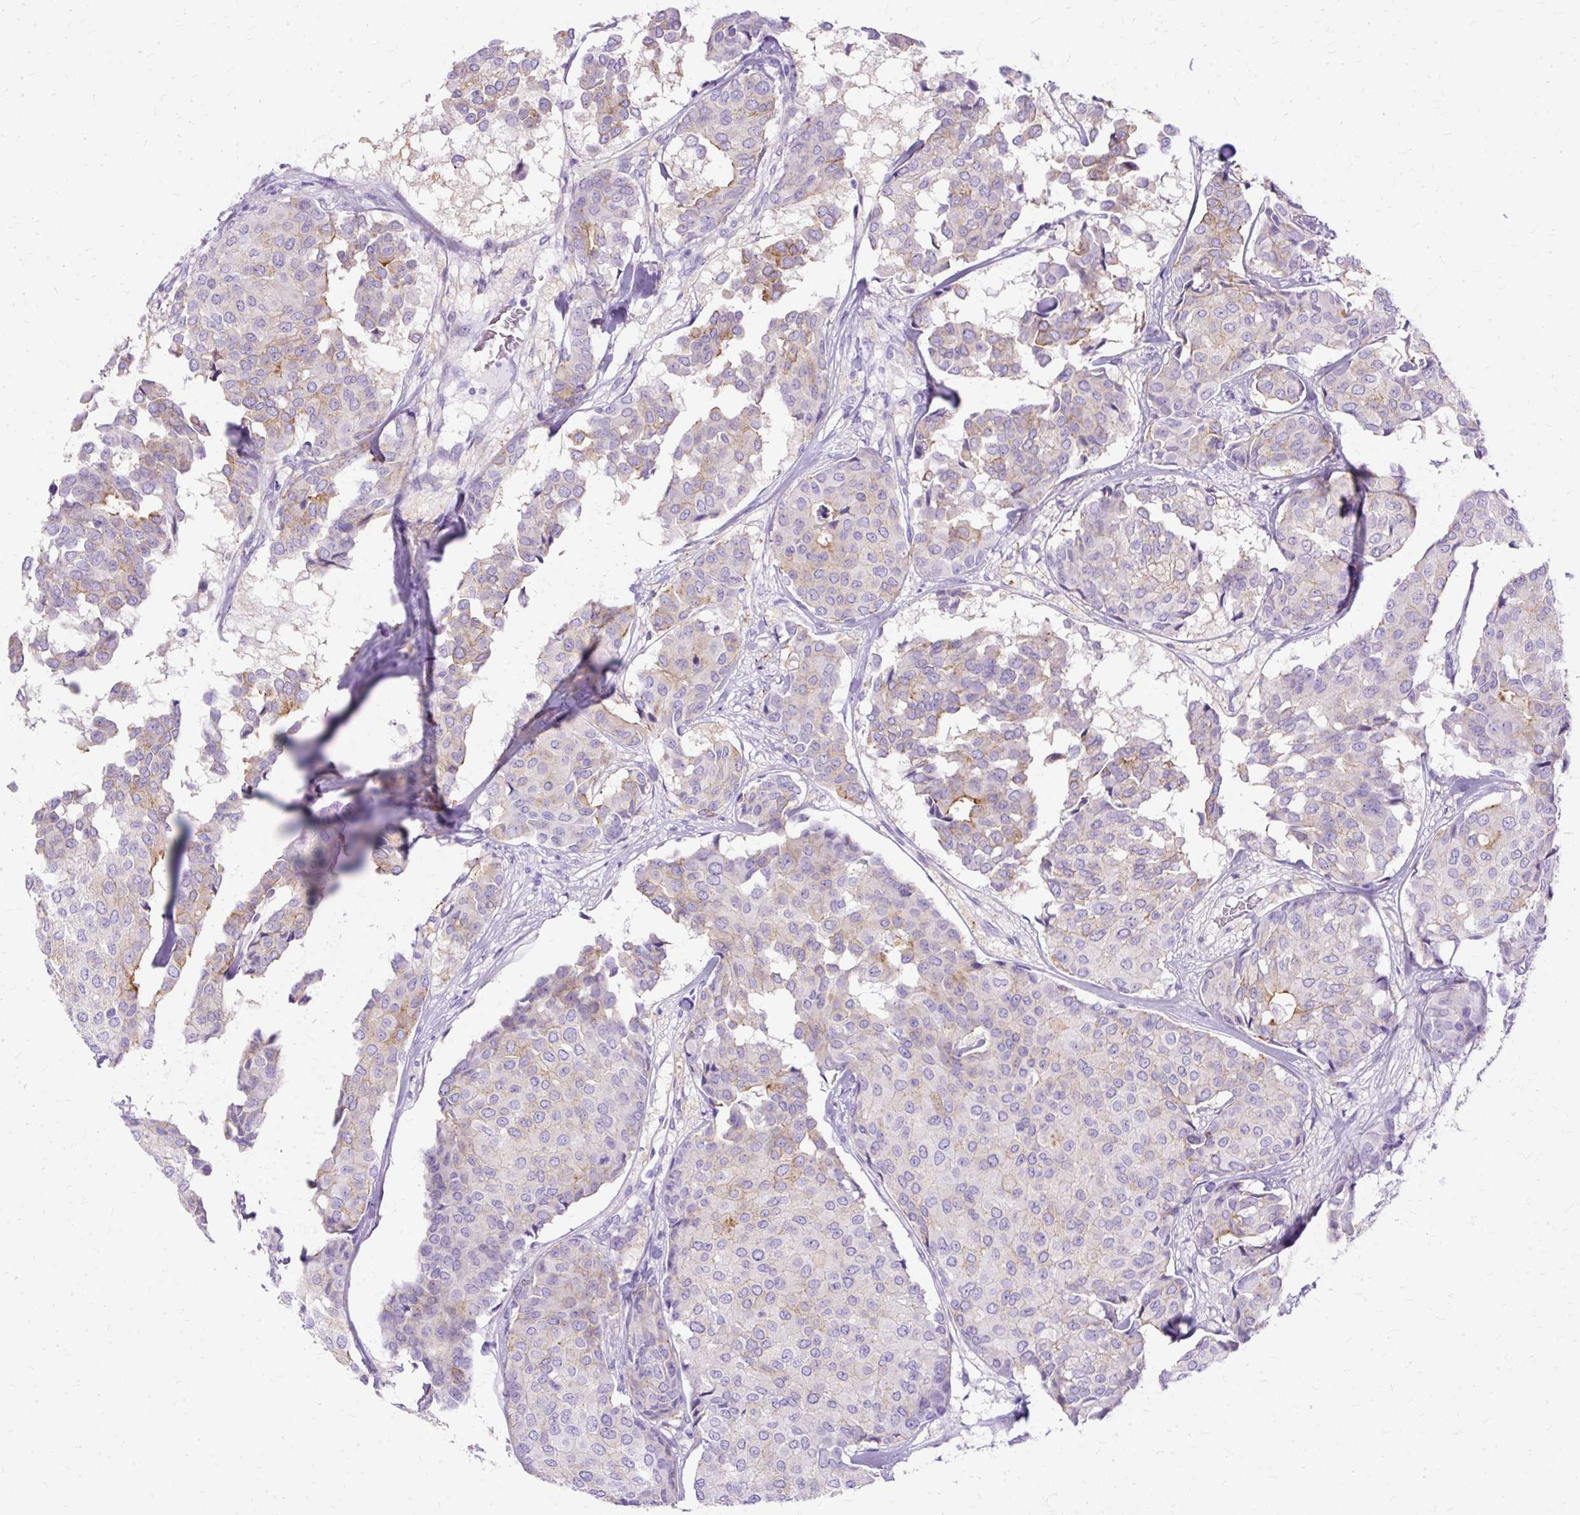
{"staining": {"intensity": "weak", "quantity": "<25%", "location": "cytoplasmic/membranous"}, "tissue": "breast cancer", "cell_type": "Tumor cells", "image_type": "cancer", "snomed": [{"axis": "morphology", "description": "Duct carcinoma"}, {"axis": "topography", "description": "Breast"}], "caption": "Tumor cells show no significant protein expression in invasive ductal carcinoma (breast). (DAB (3,3'-diaminobenzidine) immunohistochemistry (IHC) with hematoxylin counter stain).", "gene": "MYO6", "patient": {"sex": "female", "age": 75}}